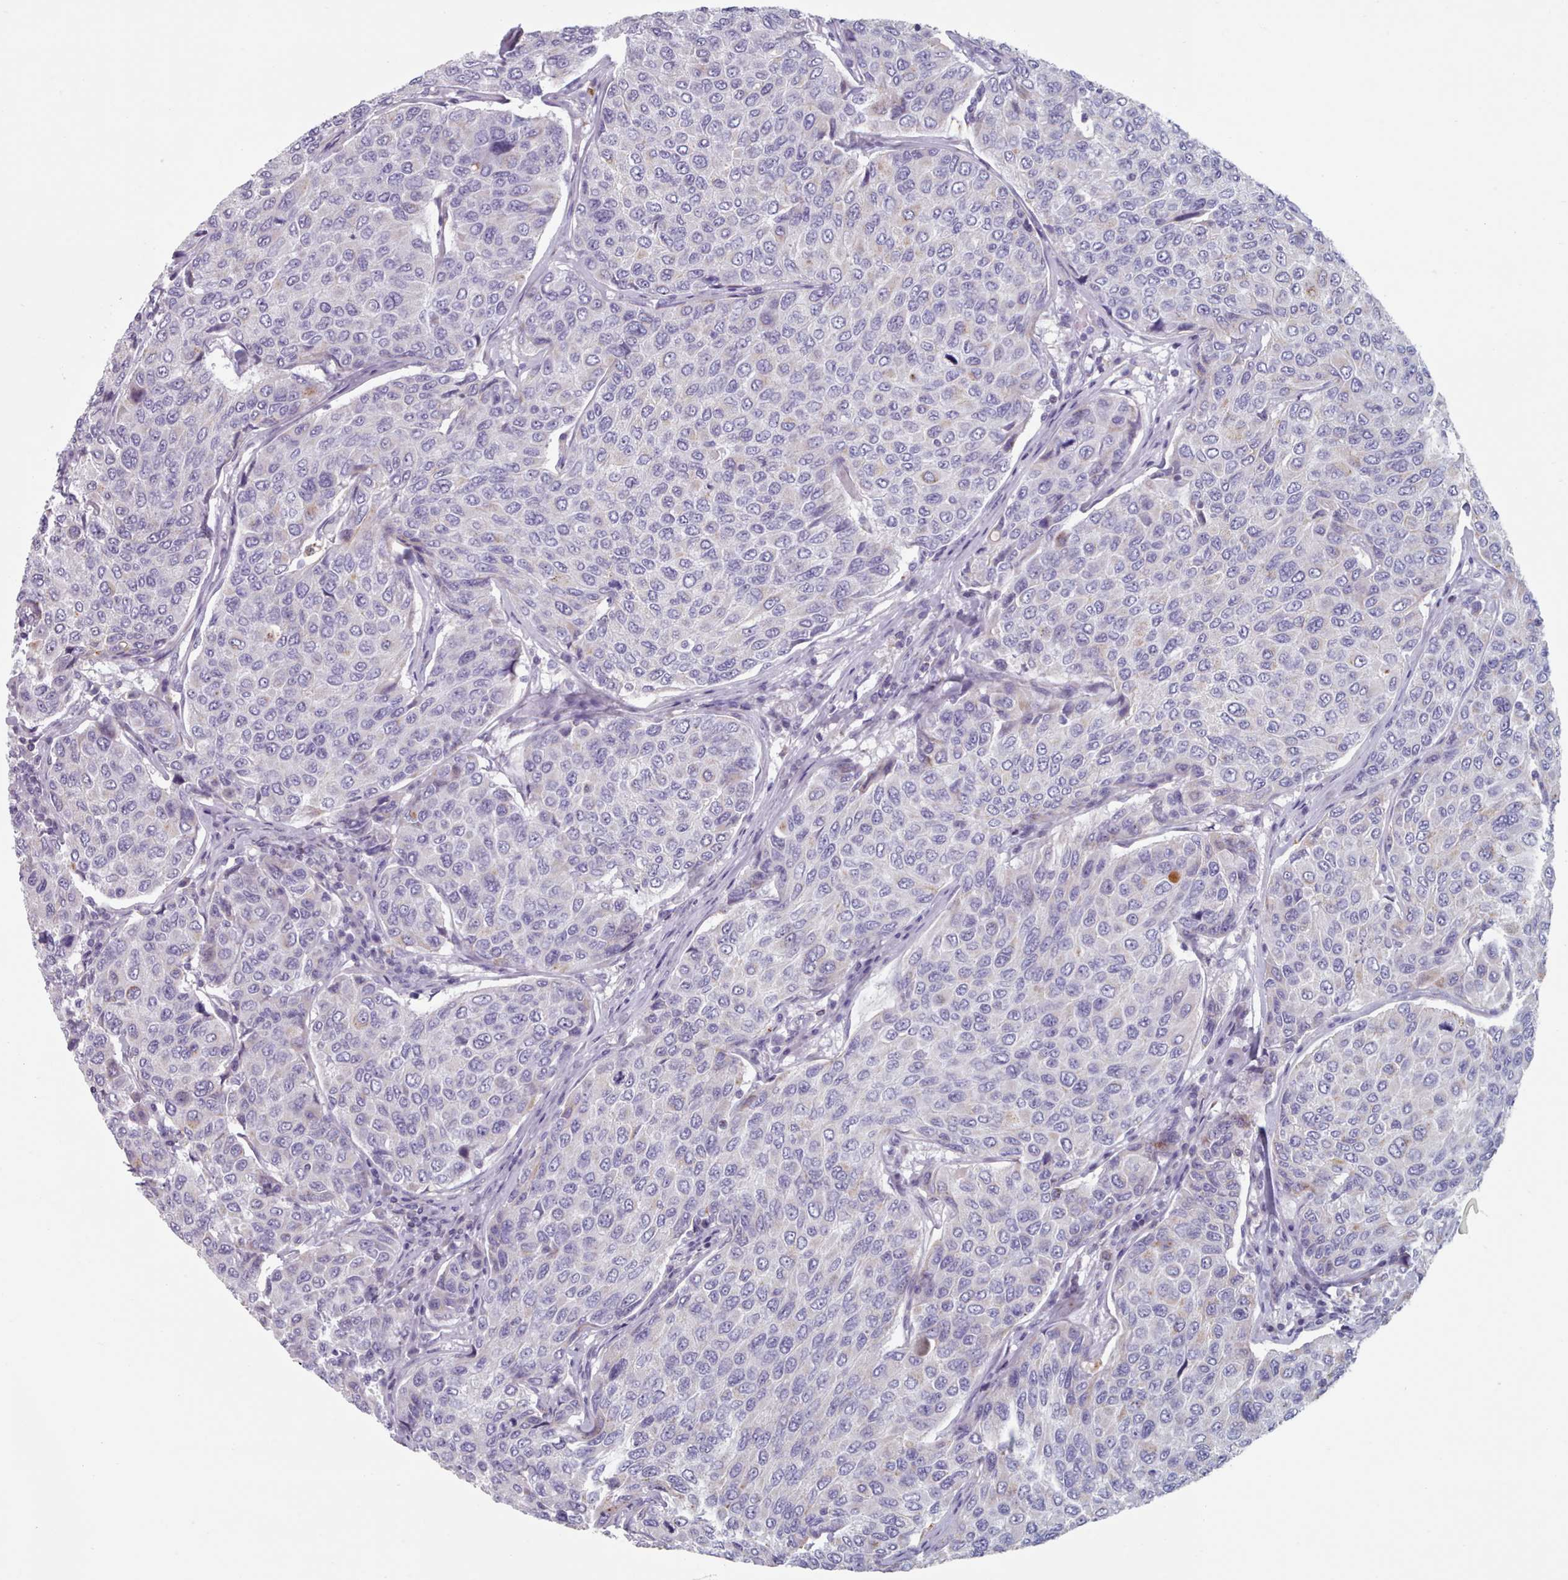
{"staining": {"intensity": "negative", "quantity": "none", "location": "none"}, "tissue": "breast cancer", "cell_type": "Tumor cells", "image_type": "cancer", "snomed": [{"axis": "morphology", "description": "Duct carcinoma"}, {"axis": "topography", "description": "Breast"}], "caption": "High magnification brightfield microscopy of intraductal carcinoma (breast) stained with DAB (3,3'-diaminobenzidine) (brown) and counterstained with hematoxylin (blue): tumor cells show no significant positivity. The staining was performed using DAB to visualize the protein expression in brown, while the nuclei were stained in blue with hematoxylin (Magnification: 20x).", "gene": "FAM170B", "patient": {"sex": "female", "age": 55}}